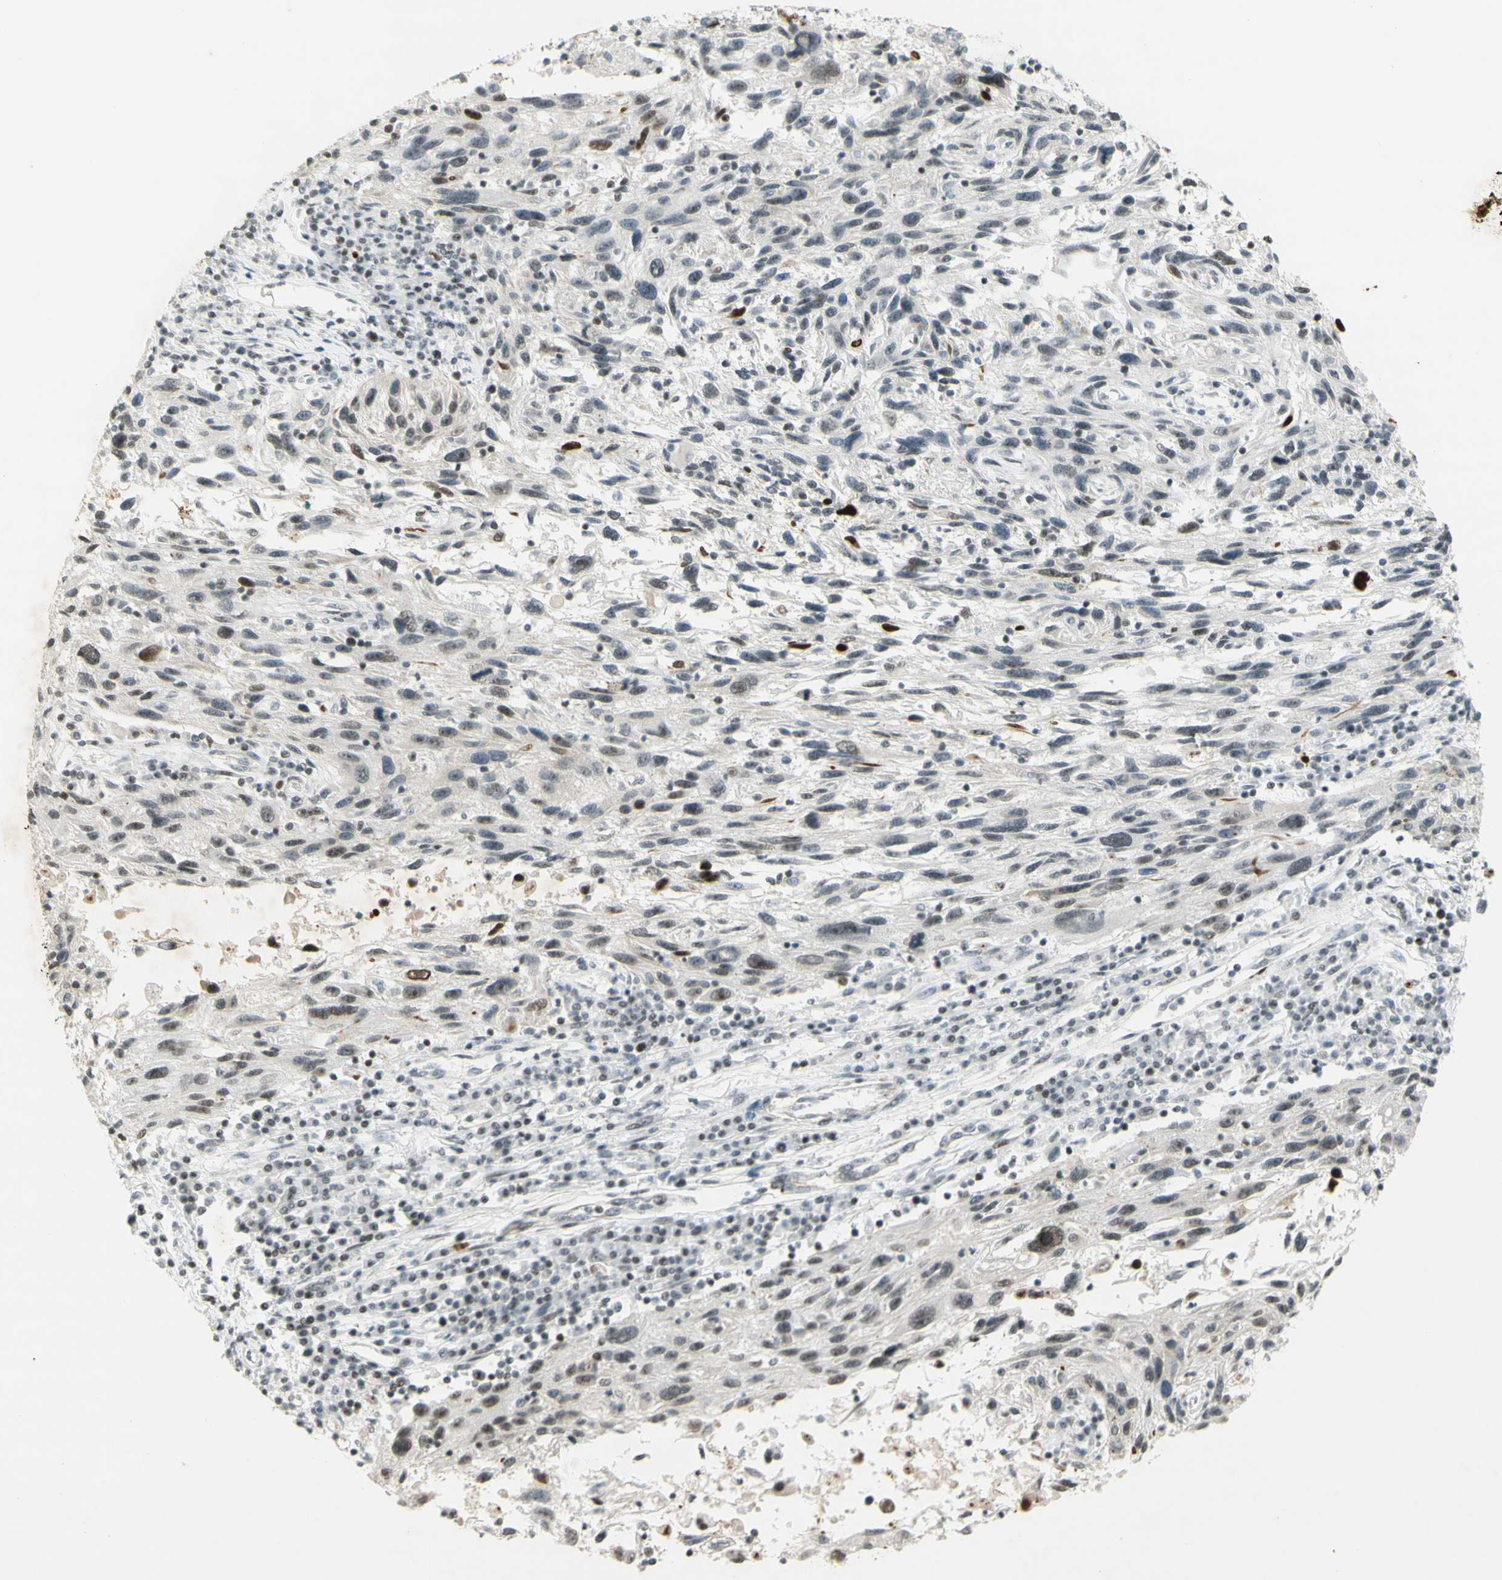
{"staining": {"intensity": "moderate", "quantity": "25%-75%", "location": "nuclear"}, "tissue": "melanoma", "cell_type": "Tumor cells", "image_type": "cancer", "snomed": [{"axis": "morphology", "description": "Malignant melanoma, NOS"}, {"axis": "topography", "description": "Skin"}], "caption": "Tumor cells demonstrate medium levels of moderate nuclear positivity in about 25%-75% of cells in human malignant melanoma.", "gene": "IRF1", "patient": {"sex": "male", "age": 53}}